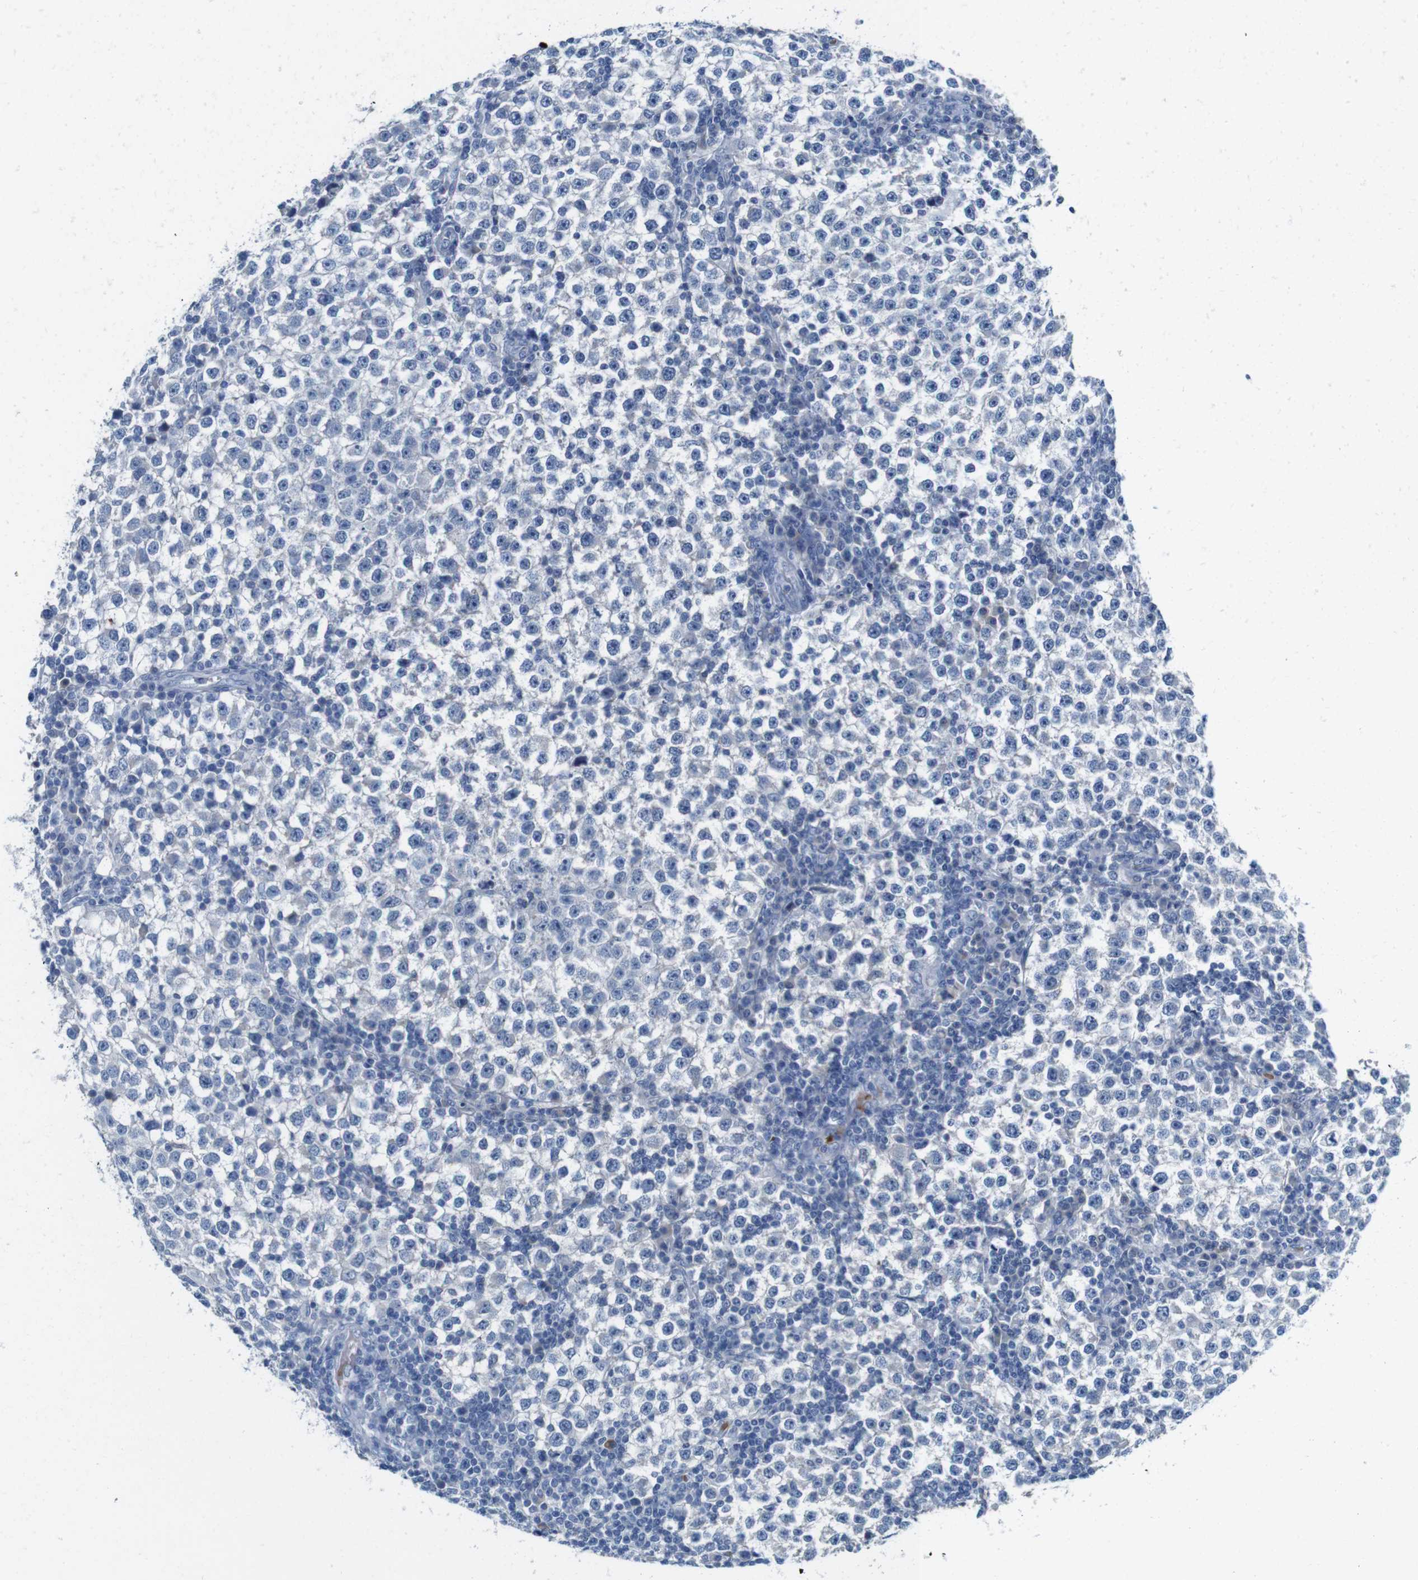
{"staining": {"intensity": "negative", "quantity": "none", "location": "none"}, "tissue": "testis cancer", "cell_type": "Tumor cells", "image_type": "cancer", "snomed": [{"axis": "morphology", "description": "Seminoma, NOS"}, {"axis": "topography", "description": "Testis"}], "caption": "An immunohistochemistry micrograph of testis cancer (seminoma) is shown. There is no staining in tumor cells of testis cancer (seminoma). The staining is performed using DAB (3,3'-diaminobenzidine) brown chromogen with nuclei counter-stained in using hematoxylin.", "gene": "IGSF8", "patient": {"sex": "male", "age": 65}}